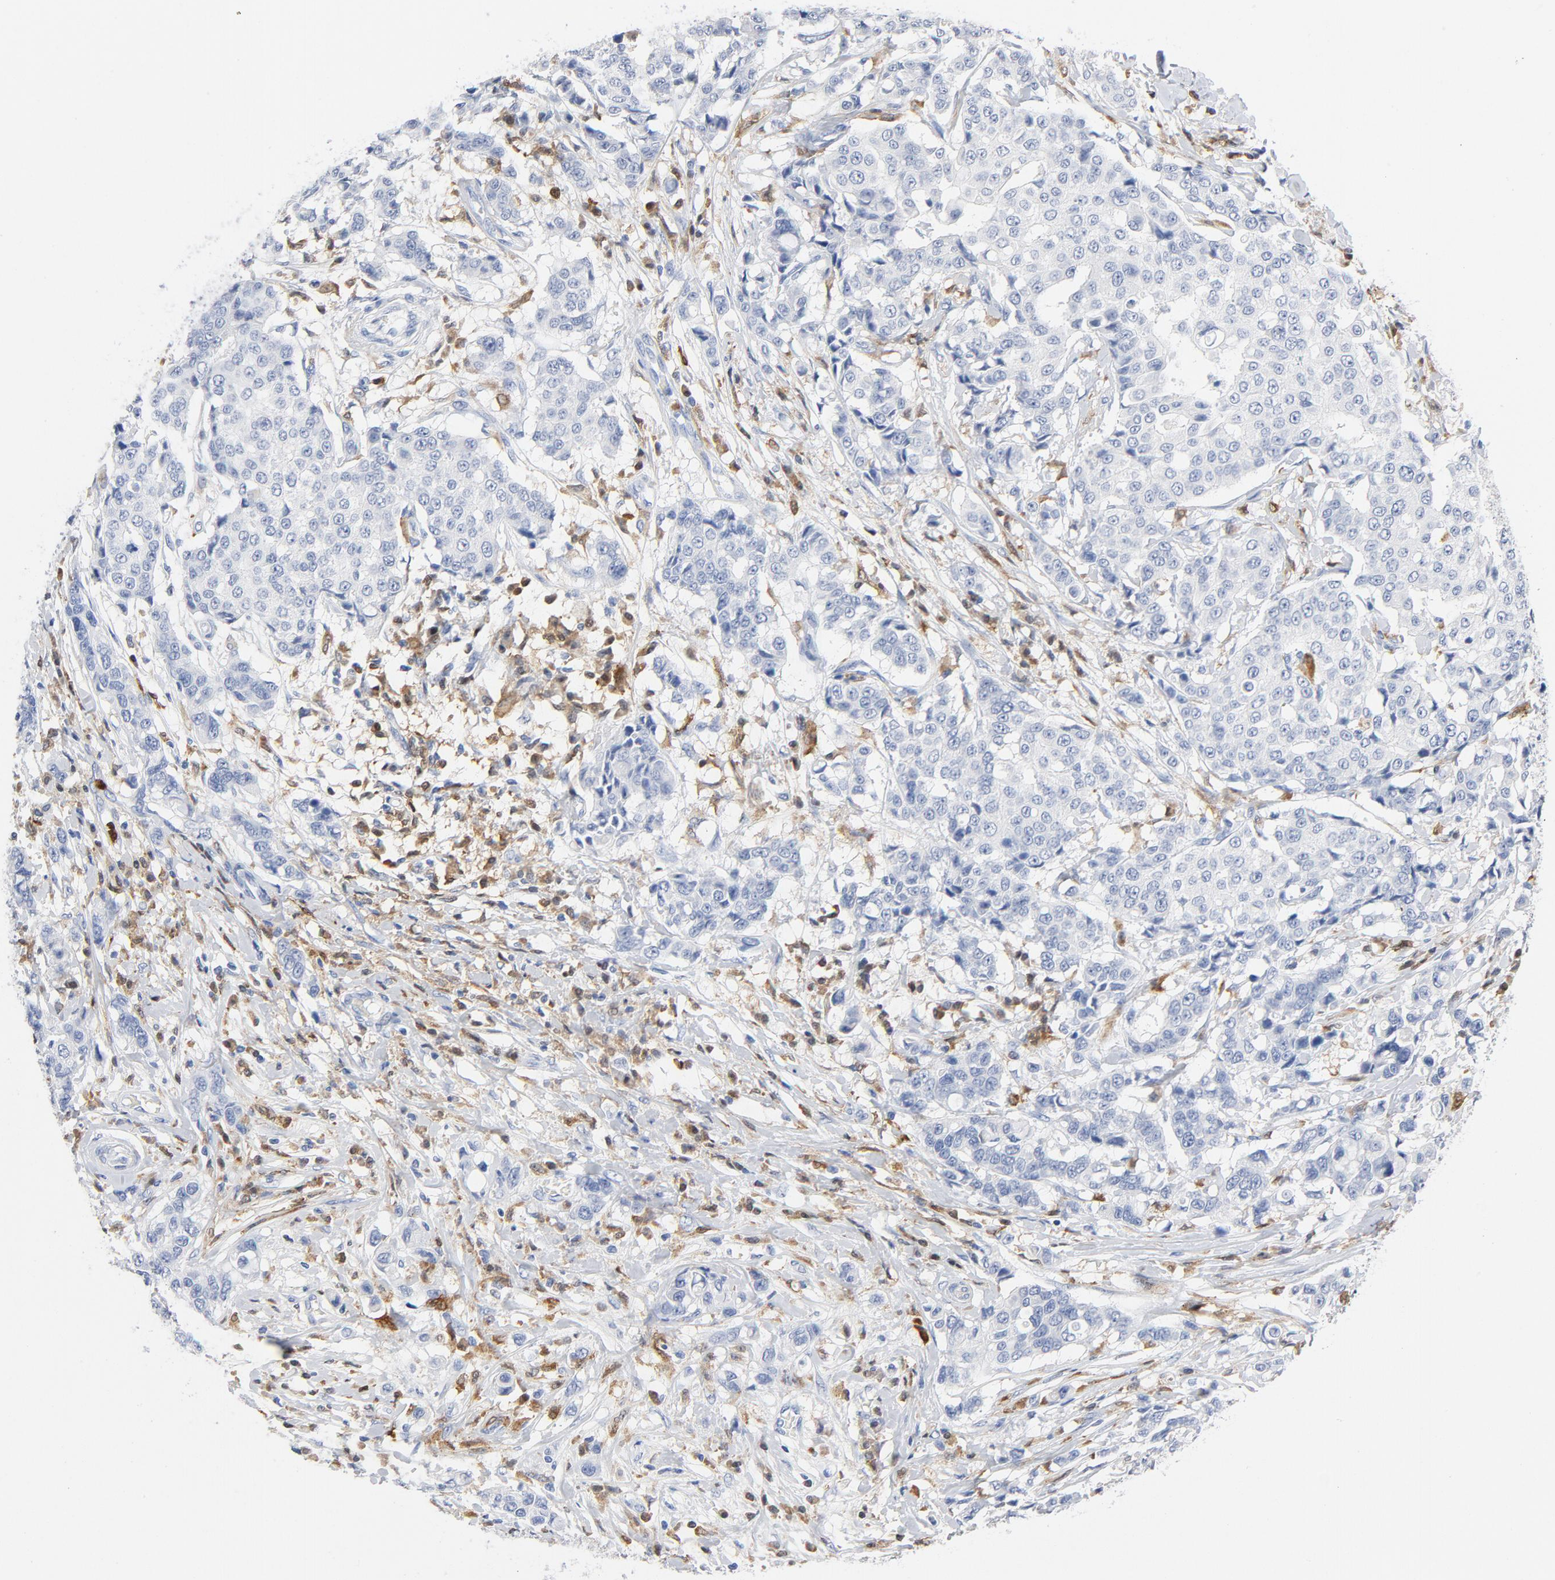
{"staining": {"intensity": "negative", "quantity": "none", "location": "none"}, "tissue": "breast cancer", "cell_type": "Tumor cells", "image_type": "cancer", "snomed": [{"axis": "morphology", "description": "Duct carcinoma"}, {"axis": "topography", "description": "Breast"}], "caption": "Tumor cells are negative for brown protein staining in intraductal carcinoma (breast).", "gene": "NCF1", "patient": {"sex": "female", "age": 27}}